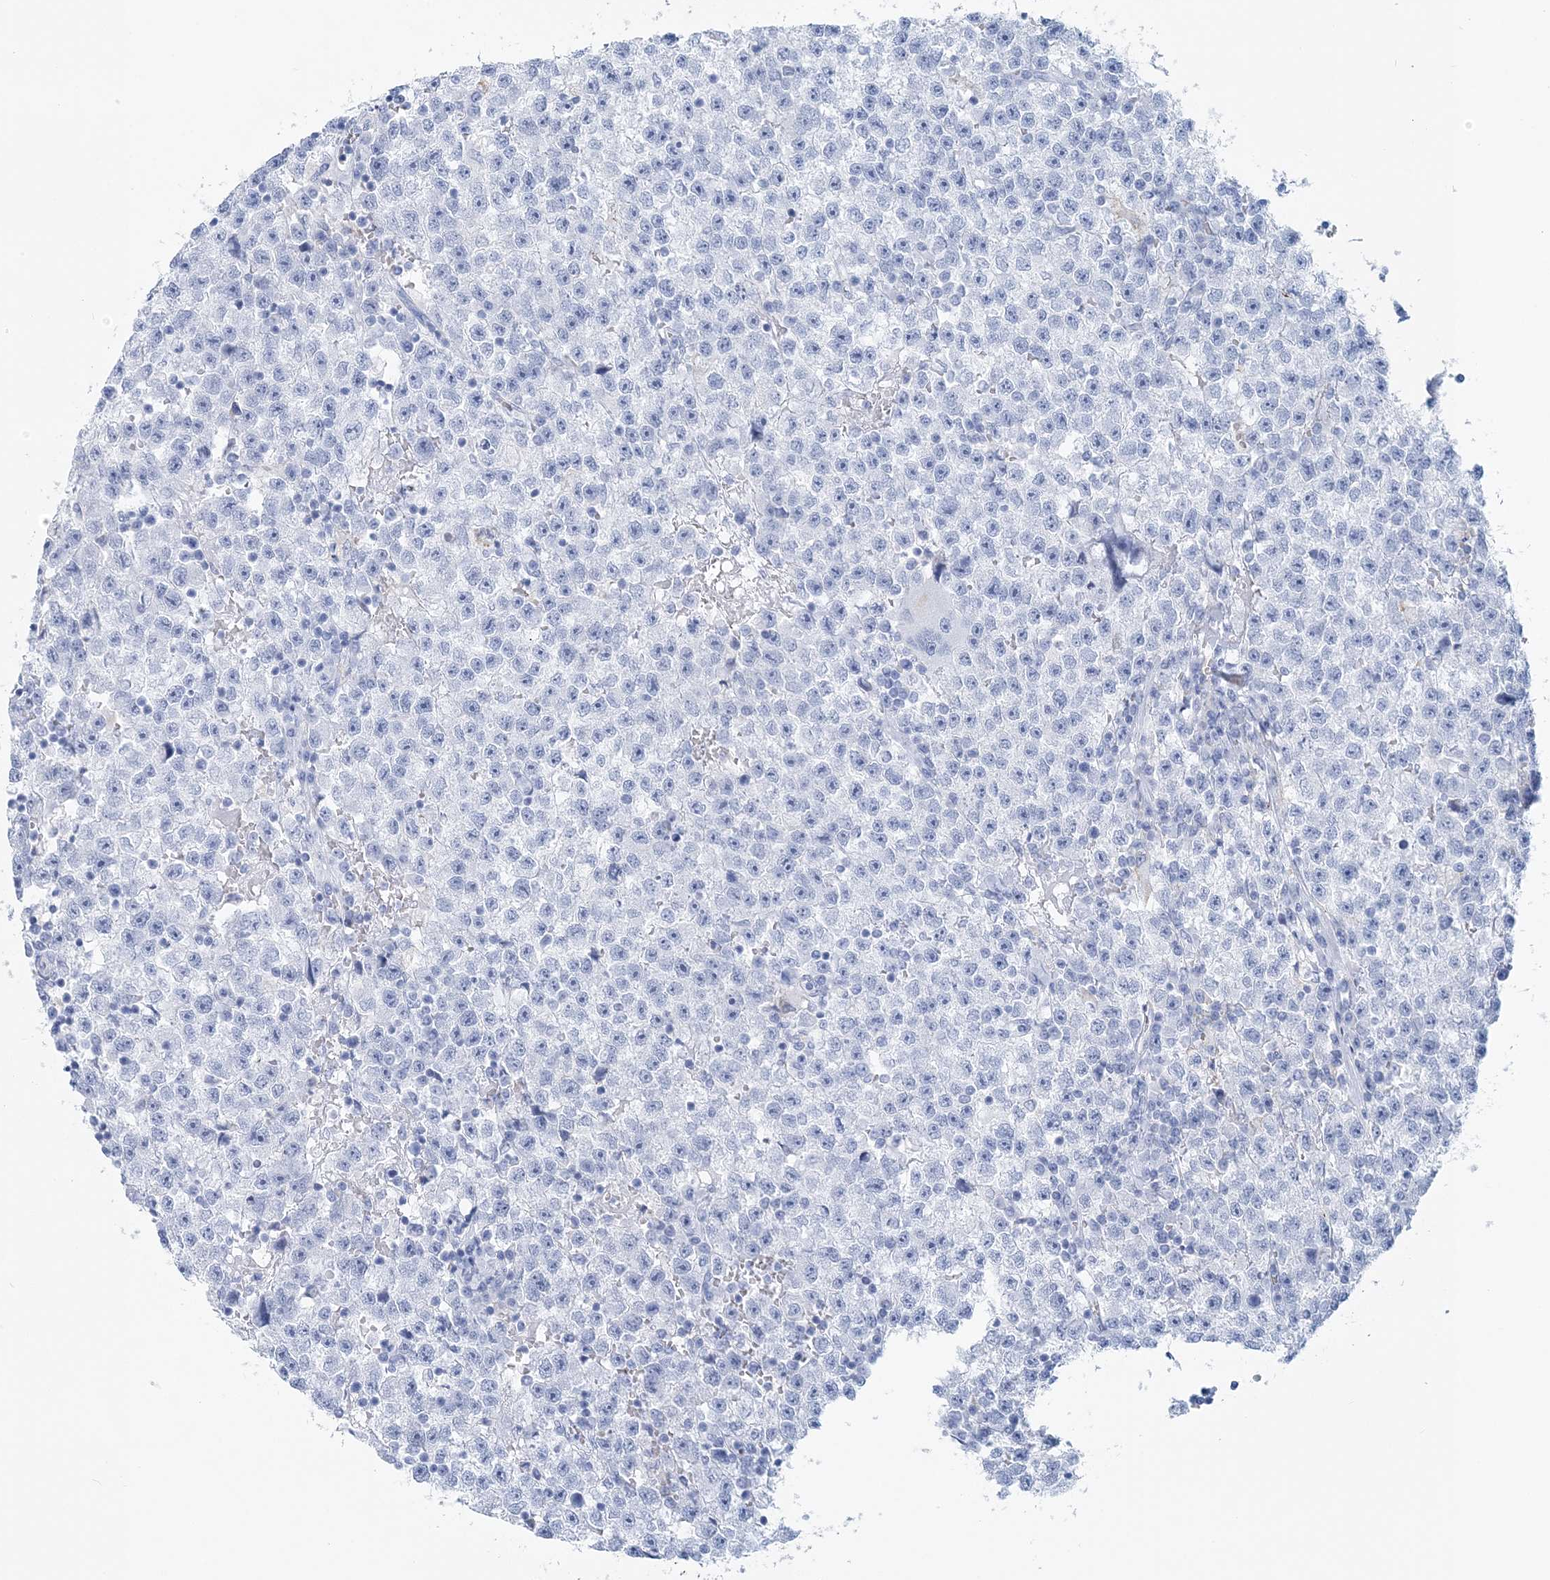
{"staining": {"intensity": "negative", "quantity": "none", "location": "none"}, "tissue": "testis cancer", "cell_type": "Tumor cells", "image_type": "cancer", "snomed": [{"axis": "morphology", "description": "Seminoma, NOS"}, {"axis": "topography", "description": "Testis"}], "caption": "A high-resolution image shows IHC staining of seminoma (testis), which demonstrates no significant expression in tumor cells.", "gene": "NKX6-1", "patient": {"sex": "male", "age": 22}}